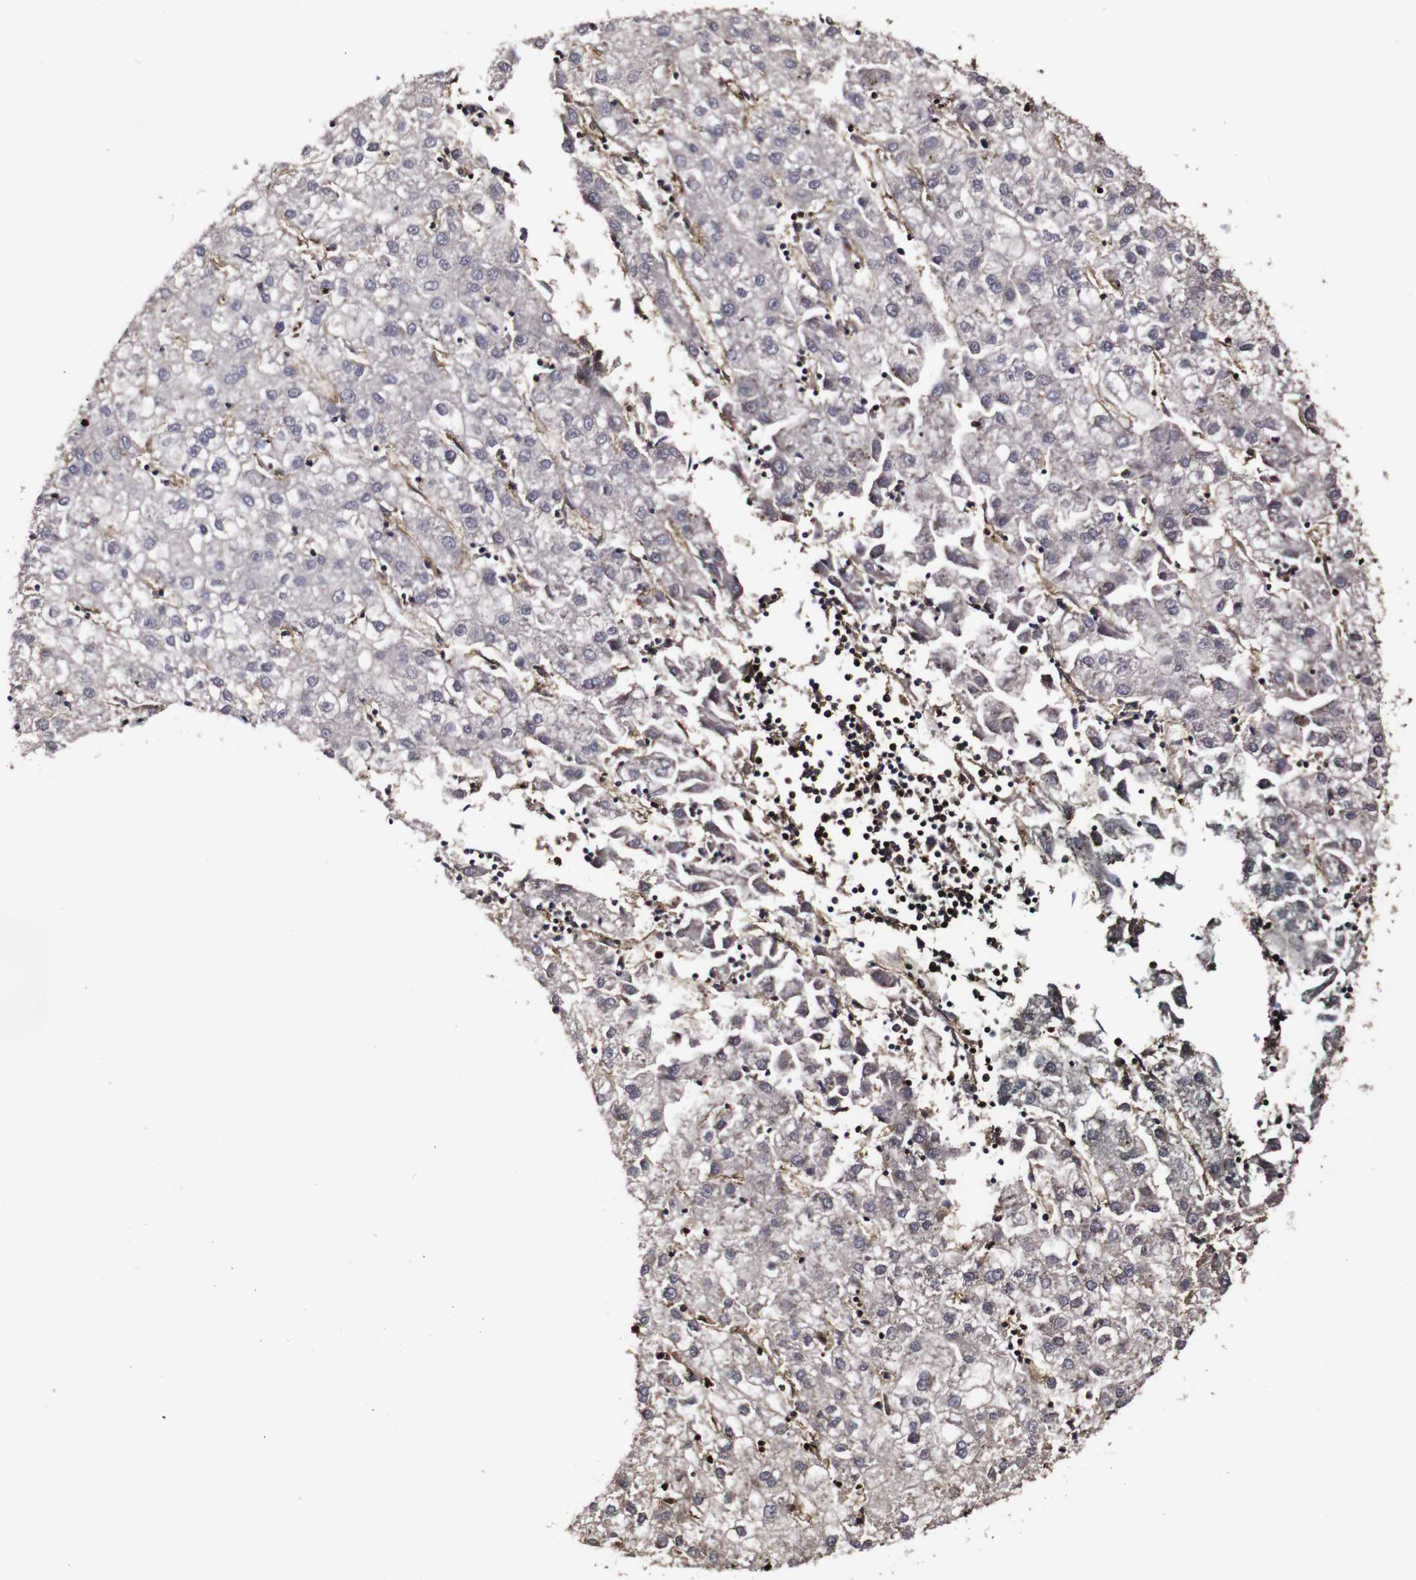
{"staining": {"intensity": "negative", "quantity": "none", "location": "none"}, "tissue": "liver cancer", "cell_type": "Tumor cells", "image_type": "cancer", "snomed": [{"axis": "morphology", "description": "Carcinoma, Hepatocellular, NOS"}, {"axis": "topography", "description": "Liver"}], "caption": "Histopathology image shows no protein staining in tumor cells of liver hepatocellular carcinoma tissue.", "gene": "MSN", "patient": {"sex": "male", "age": 72}}